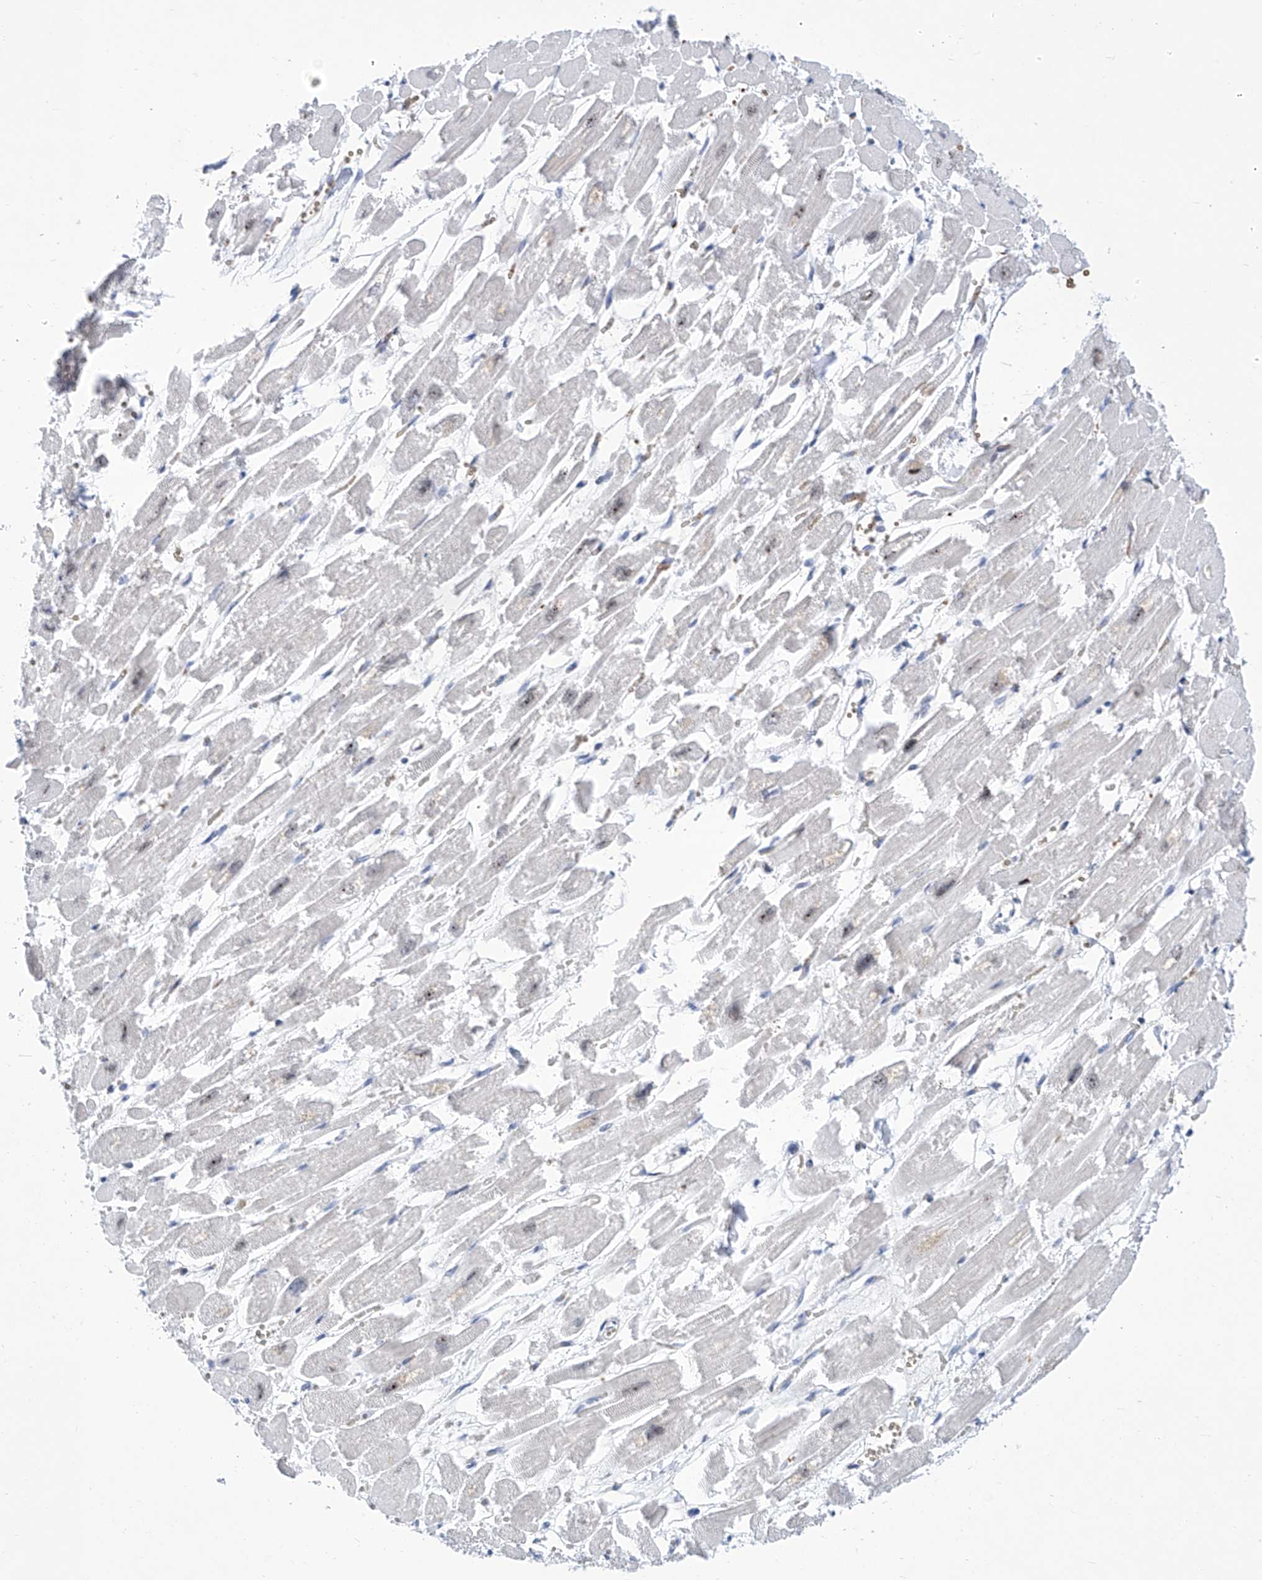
{"staining": {"intensity": "negative", "quantity": "none", "location": "none"}, "tissue": "heart muscle", "cell_type": "Cardiomyocytes", "image_type": "normal", "snomed": [{"axis": "morphology", "description": "Normal tissue, NOS"}, {"axis": "topography", "description": "Heart"}], "caption": "IHC photomicrograph of unremarkable heart muscle: human heart muscle stained with DAB (3,3'-diaminobenzidine) shows no significant protein expression in cardiomyocytes.", "gene": "SART1", "patient": {"sex": "male", "age": 54}}